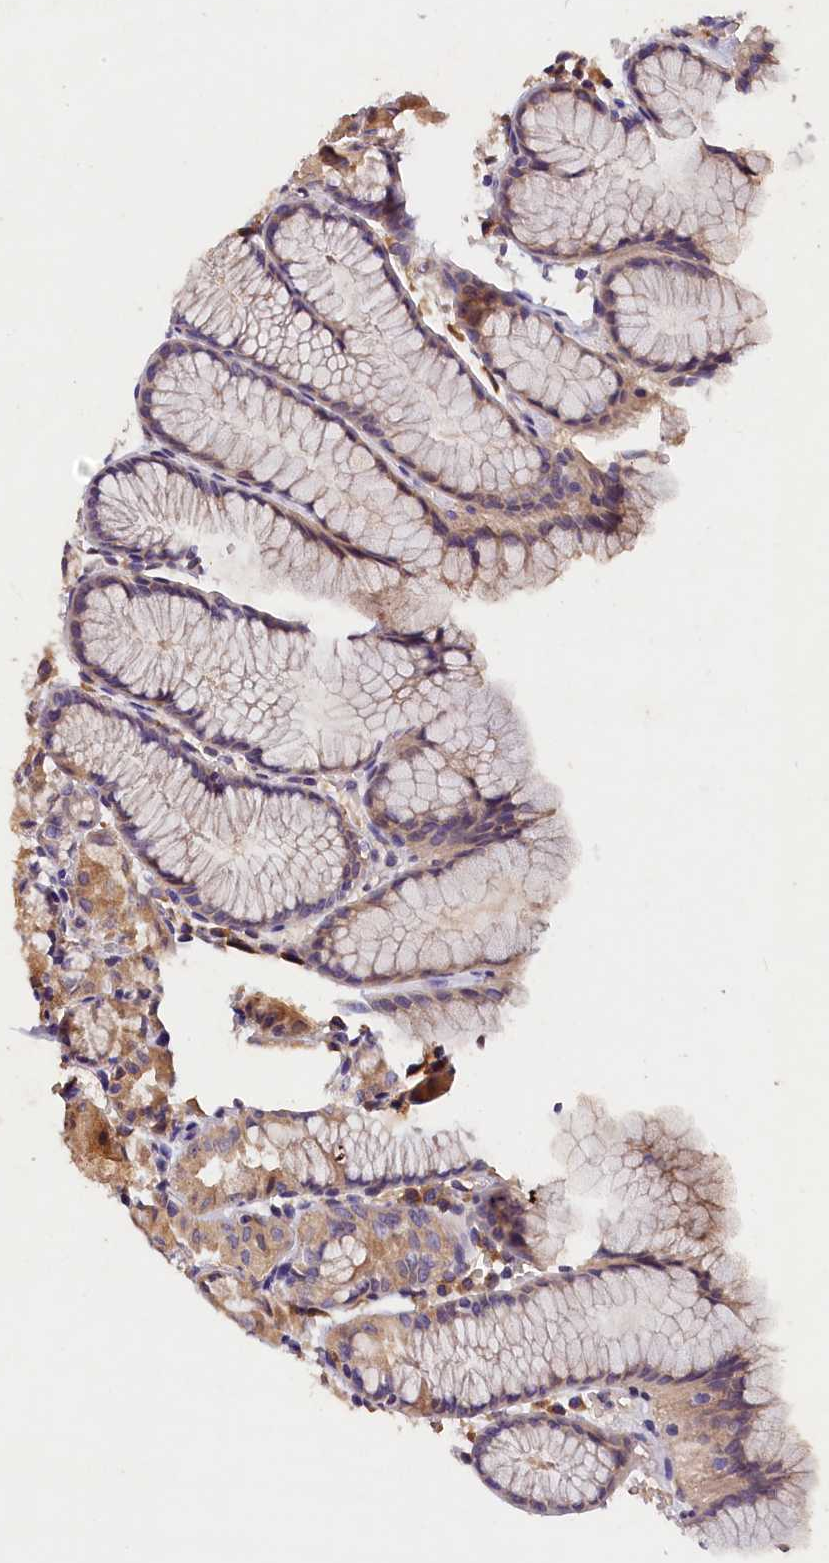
{"staining": {"intensity": "moderate", "quantity": "<25%", "location": "cytoplasmic/membranous"}, "tissue": "stomach", "cell_type": "Glandular cells", "image_type": "normal", "snomed": [{"axis": "morphology", "description": "Normal tissue, NOS"}, {"axis": "topography", "description": "Stomach, upper"}], "caption": "Immunohistochemical staining of normal stomach exhibits low levels of moderate cytoplasmic/membranous positivity in about <25% of glandular cells.", "gene": "ST7L", "patient": {"sex": "male", "age": 47}}